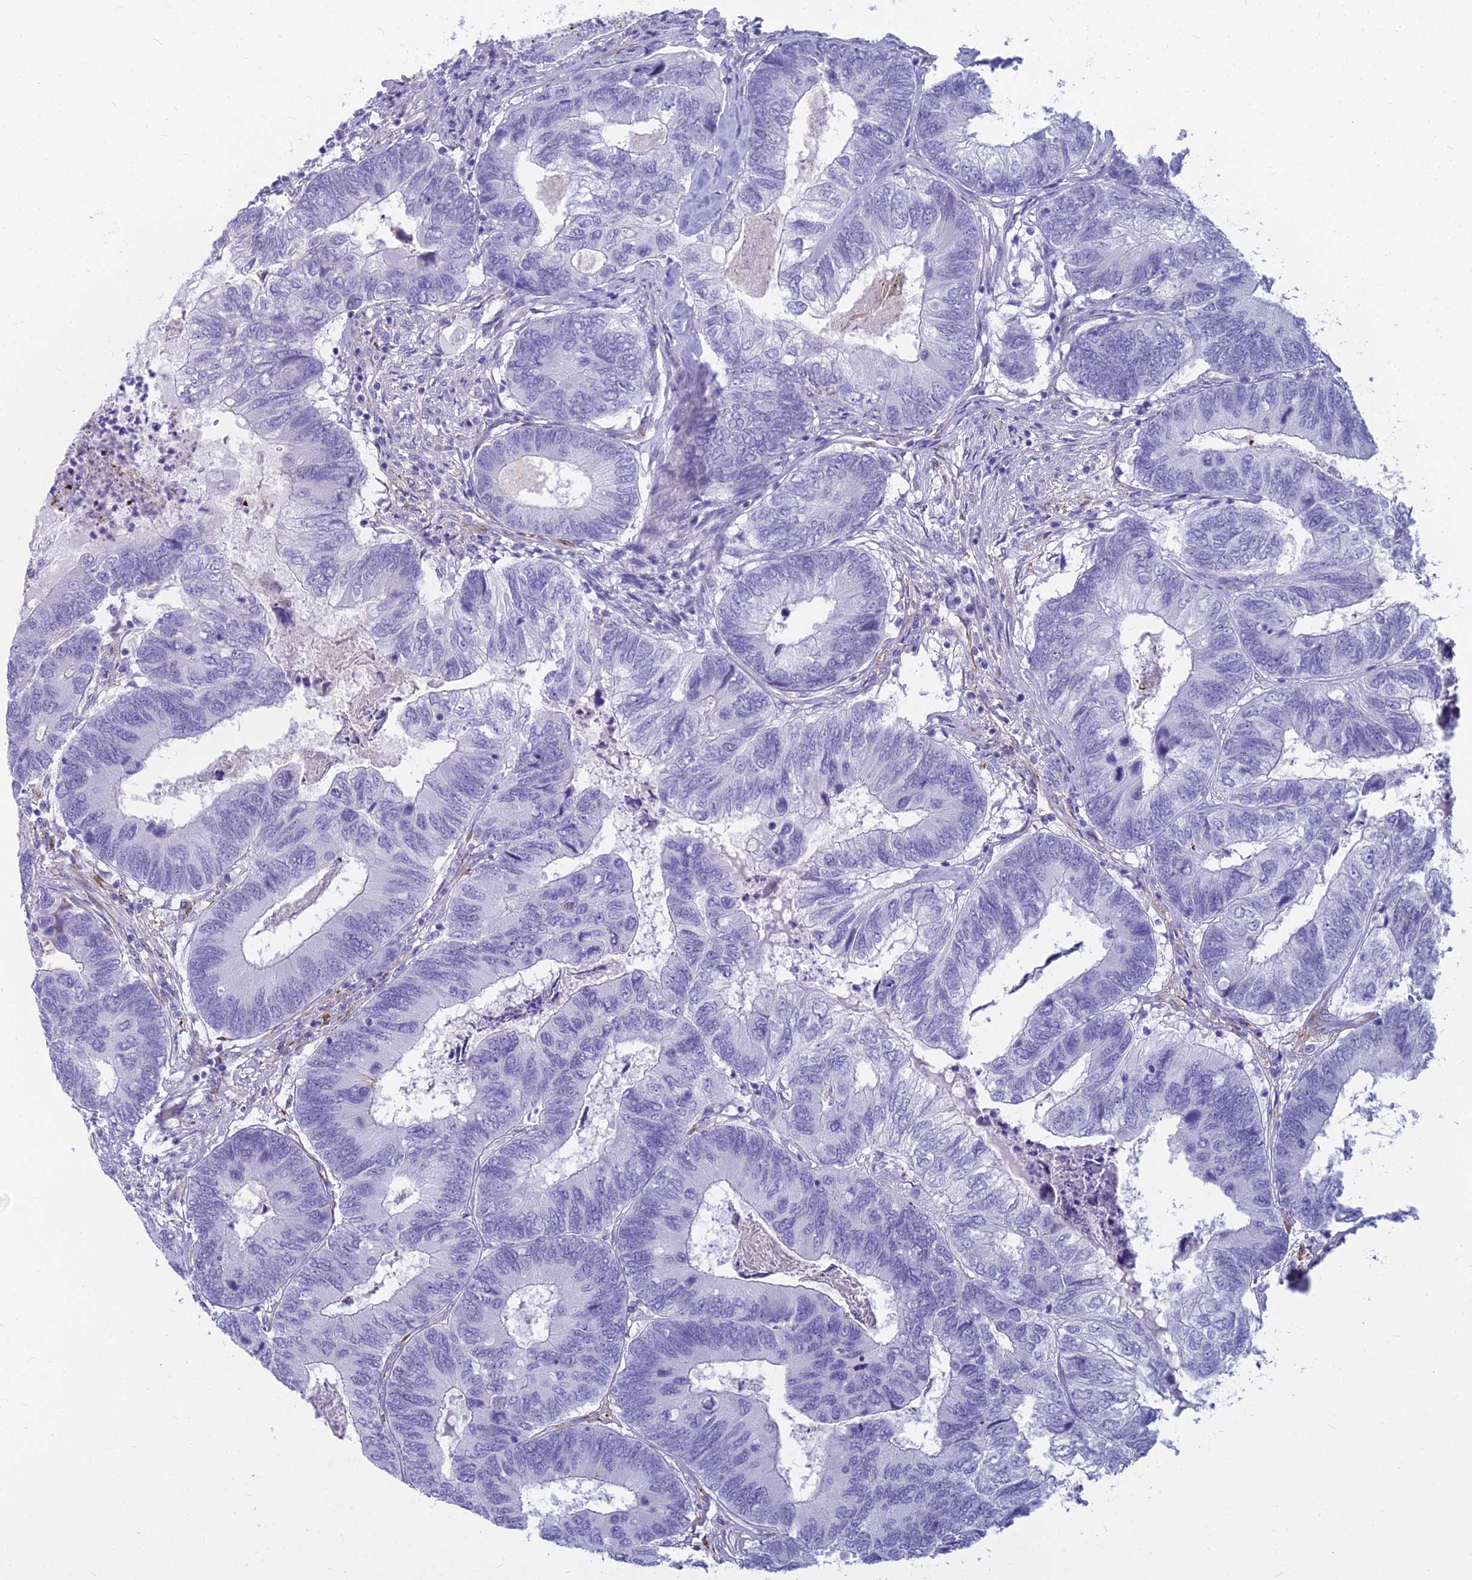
{"staining": {"intensity": "negative", "quantity": "none", "location": "none"}, "tissue": "colorectal cancer", "cell_type": "Tumor cells", "image_type": "cancer", "snomed": [{"axis": "morphology", "description": "Adenocarcinoma, NOS"}, {"axis": "topography", "description": "Colon"}], "caption": "This is a image of IHC staining of colorectal adenocarcinoma, which shows no expression in tumor cells.", "gene": "EVI2A", "patient": {"sex": "female", "age": 67}}